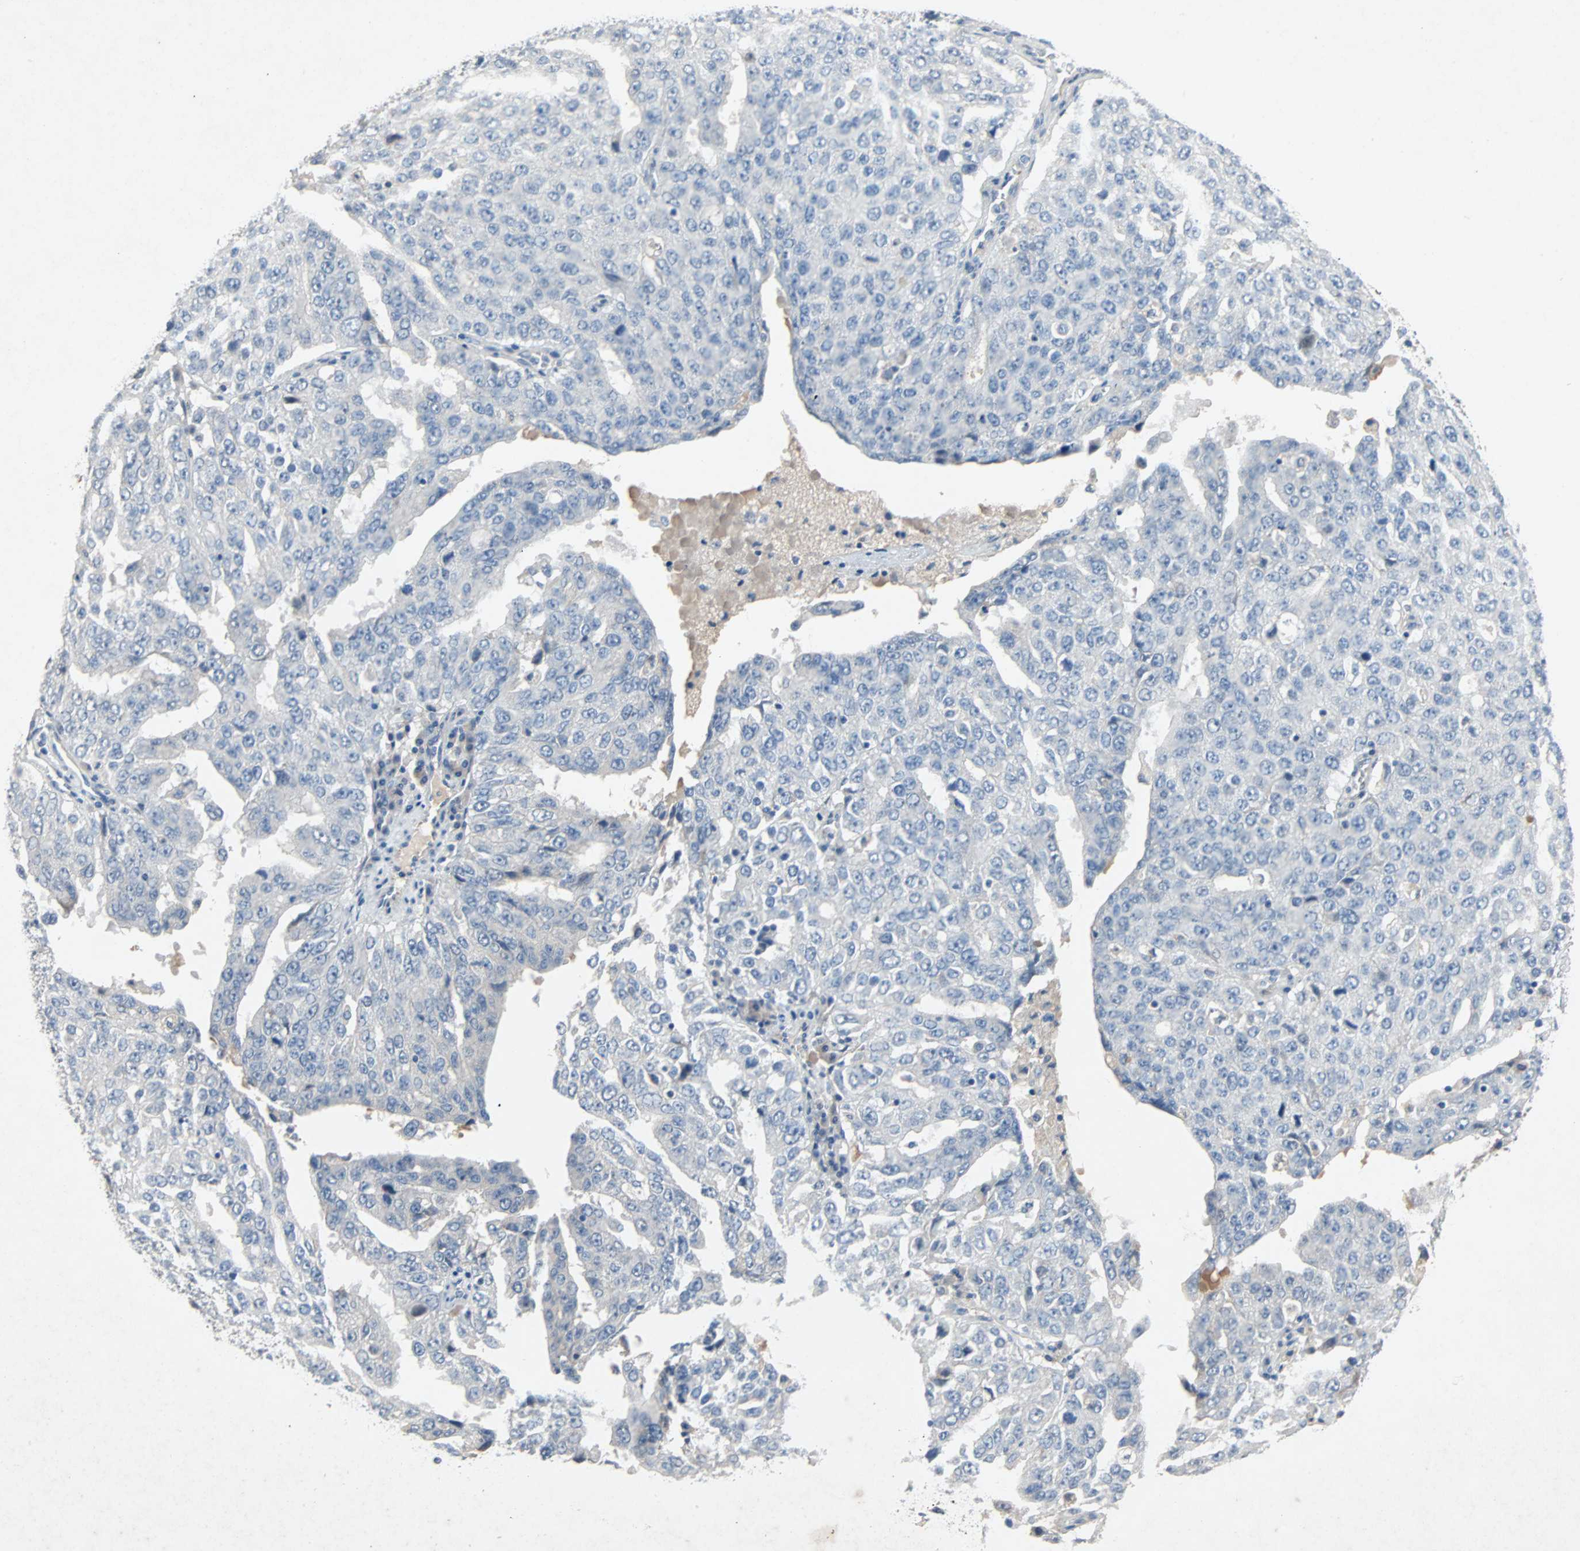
{"staining": {"intensity": "negative", "quantity": "none", "location": "none"}, "tissue": "ovarian cancer", "cell_type": "Tumor cells", "image_type": "cancer", "snomed": [{"axis": "morphology", "description": "Carcinoma, endometroid"}, {"axis": "topography", "description": "Ovary"}], "caption": "The micrograph shows no significant positivity in tumor cells of ovarian cancer. The staining was performed using DAB (3,3'-diaminobenzidine) to visualize the protein expression in brown, while the nuclei were stained in blue with hematoxylin (Magnification: 20x).", "gene": "PCDHB2", "patient": {"sex": "female", "age": 62}}